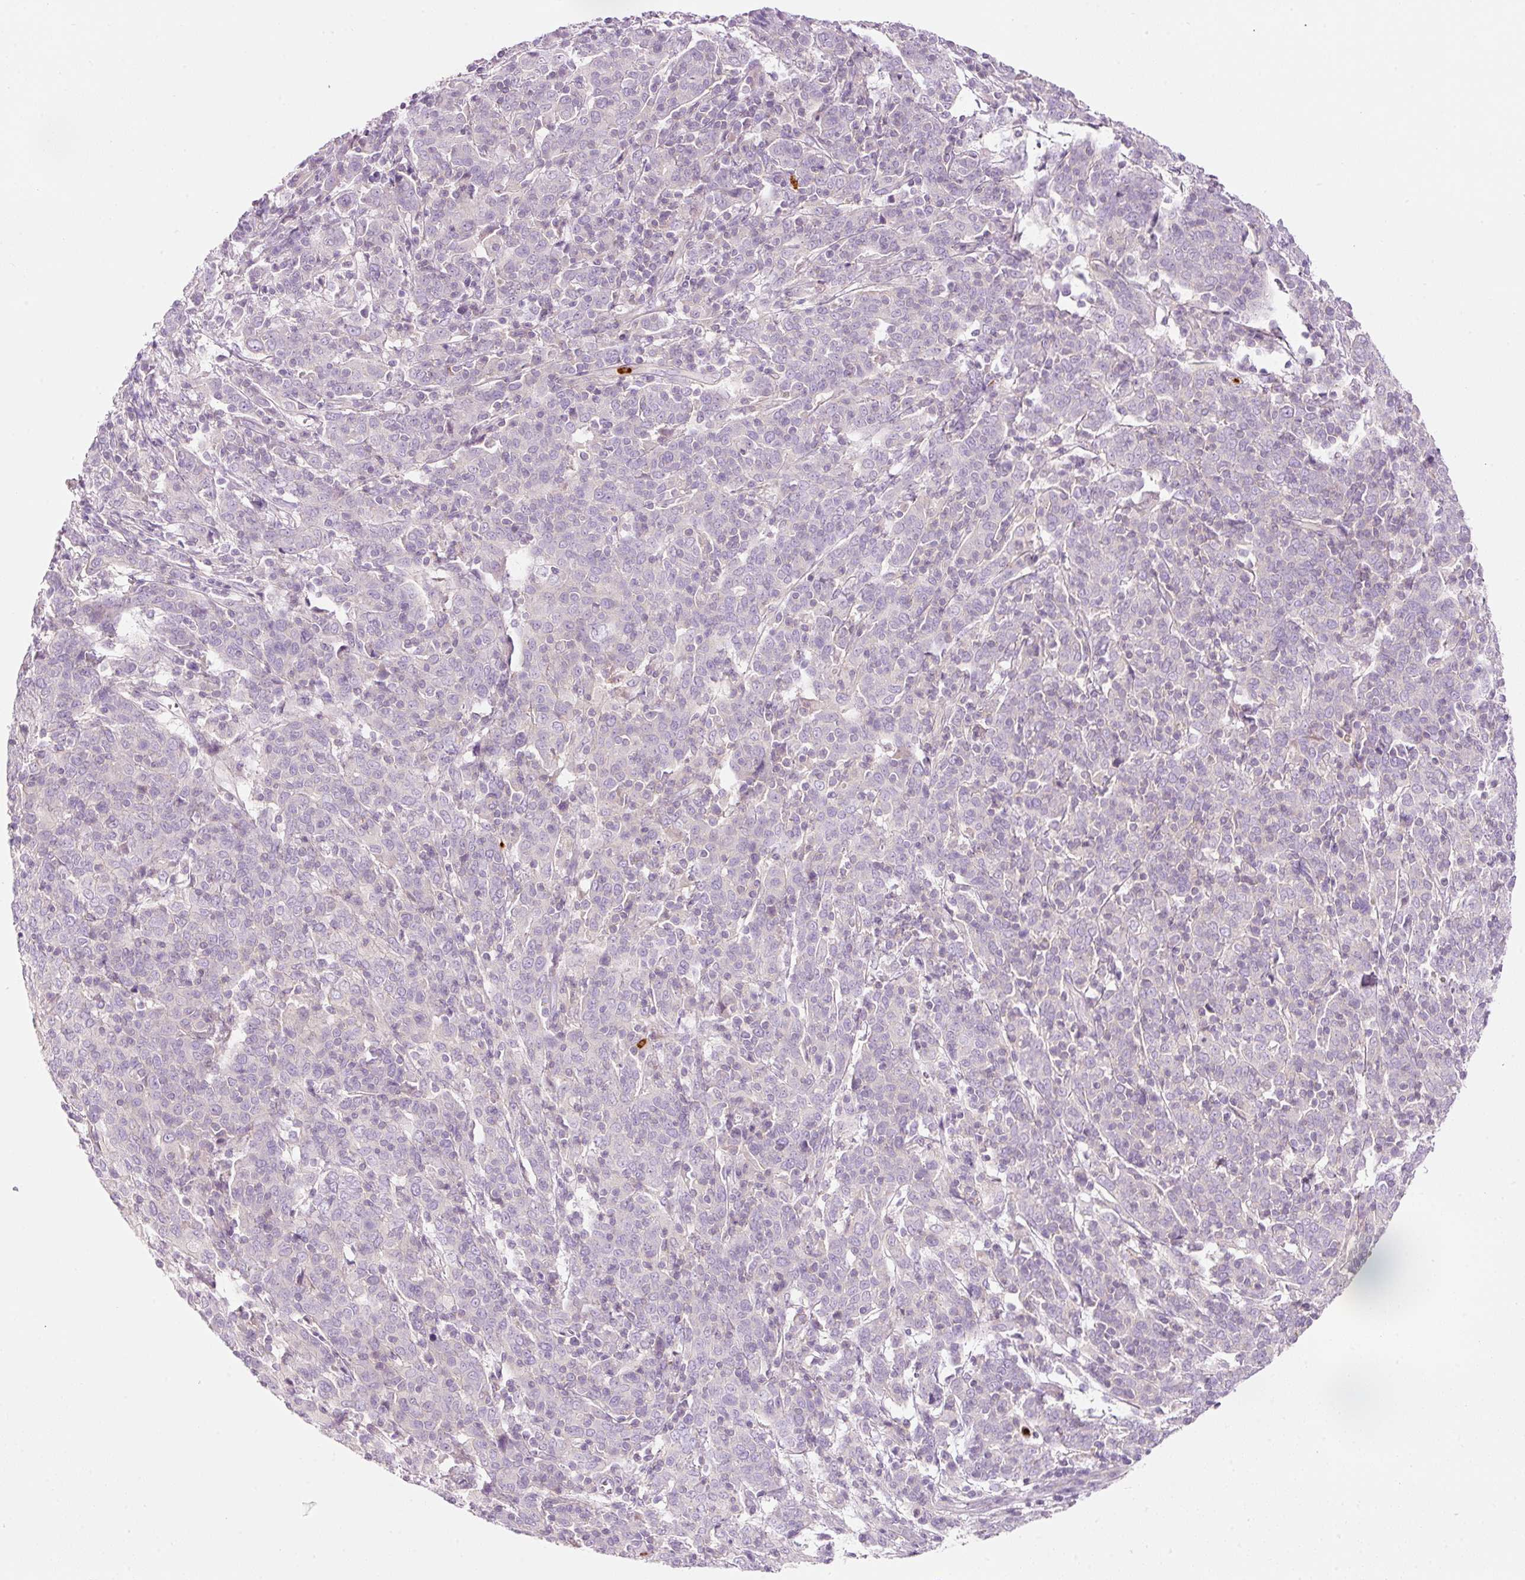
{"staining": {"intensity": "negative", "quantity": "none", "location": "none"}, "tissue": "cervical cancer", "cell_type": "Tumor cells", "image_type": "cancer", "snomed": [{"axis": "morphology", "description": "Squamous cell carcinoma, NOS"}, {"axis": "topography", "description": "Cervix"}], "caption": "Tumor cells show no significant expression in squamous cell carcinoma (cervical).", "gene": "MAP3K3", "patient": {"sex": "female", "age": 67}}